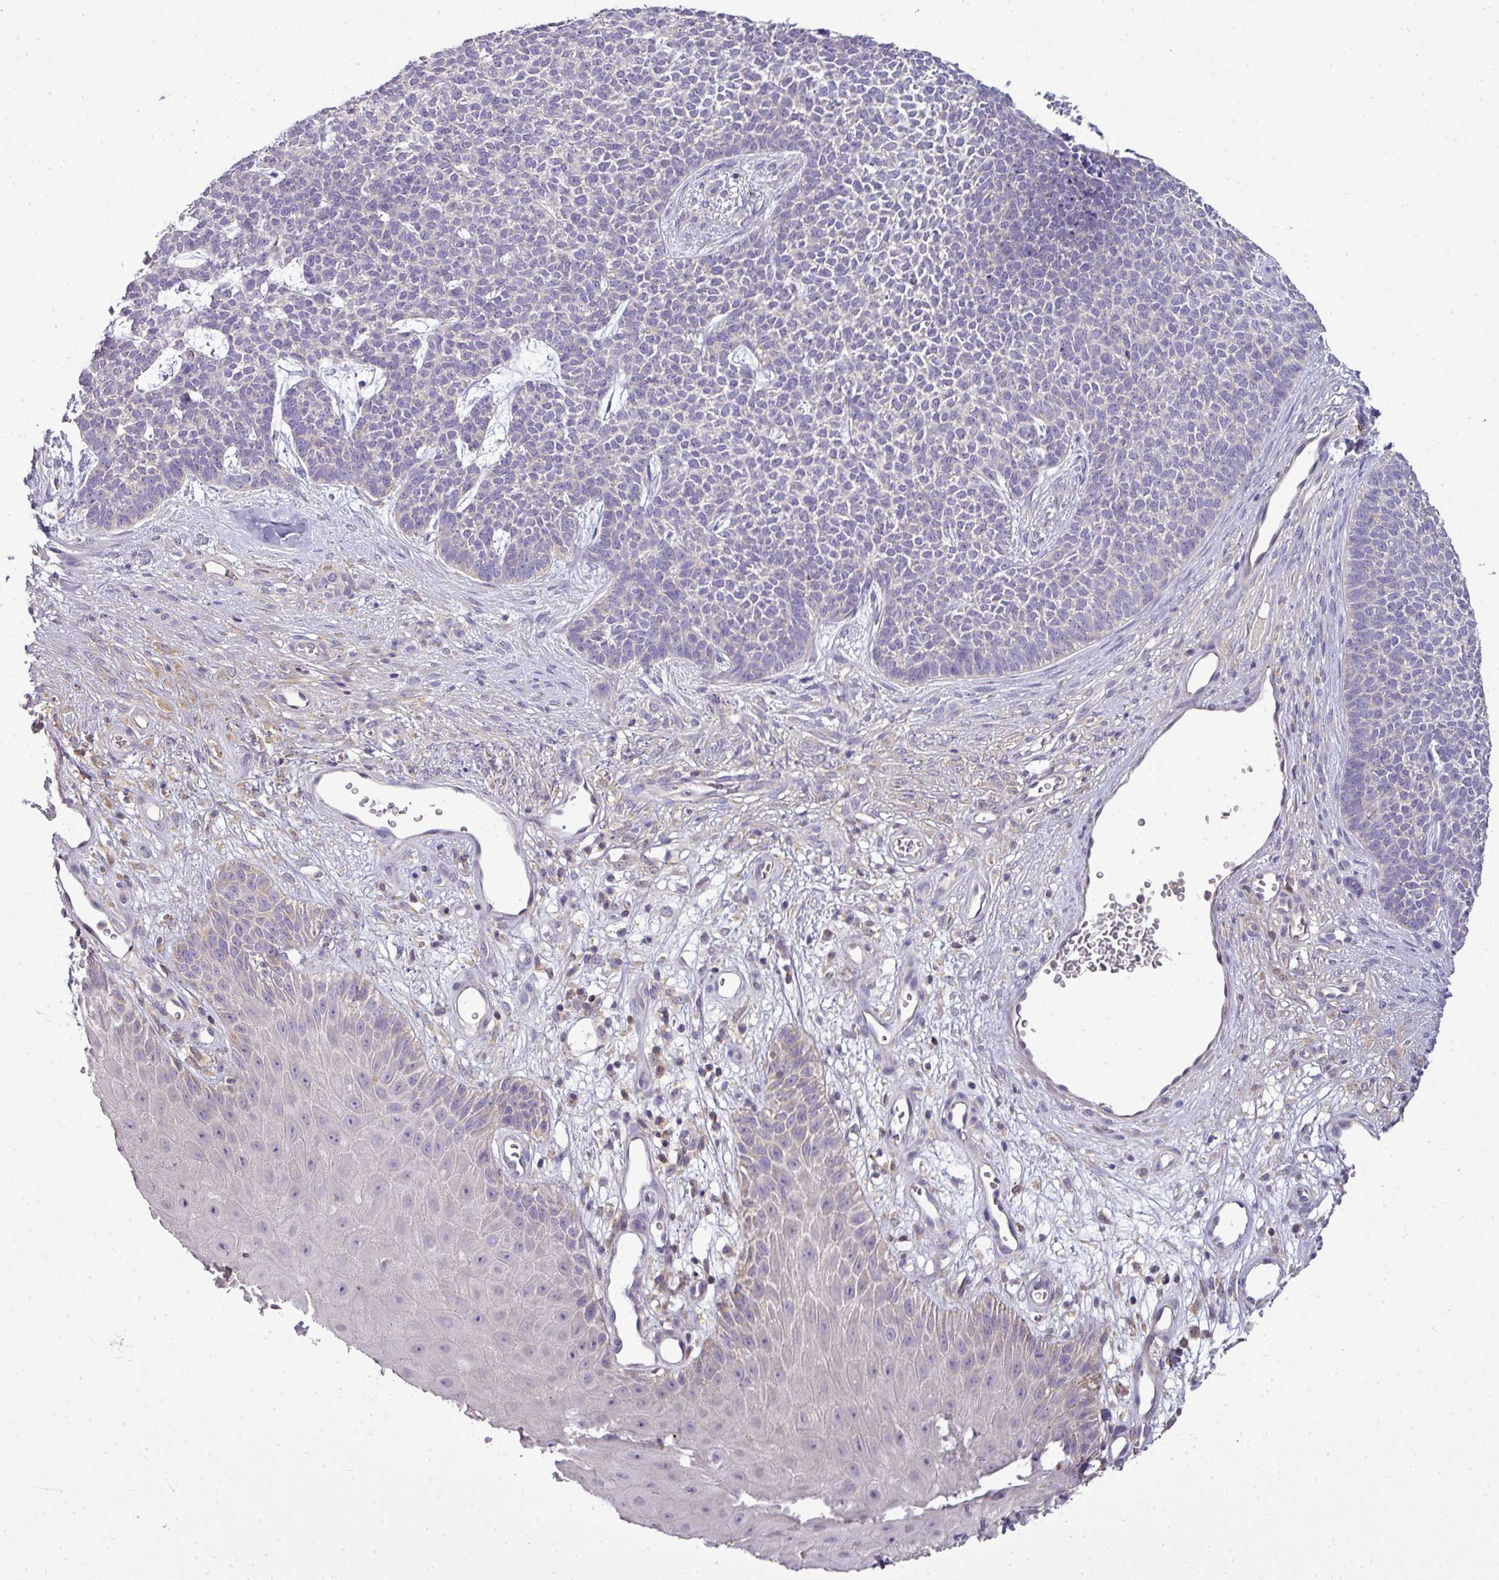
{"staining": {"intensity": "negative", "quantity": "none", "location": "none"}, "tissue": "skin cancer", "cell_type": "Tumor cells", "image_type": "cancer", "snomed": [{"axis": "morphology", "description": "Basal cell carcinoma"}, {"axis": "topography", "description": "Skin"}], "caption": "IHC of basal cell carcinoma (skin) demonstrates no staining in tumor cells.", "gene": "STAT5A", "patient": {"sex": "female", "age": 84}}